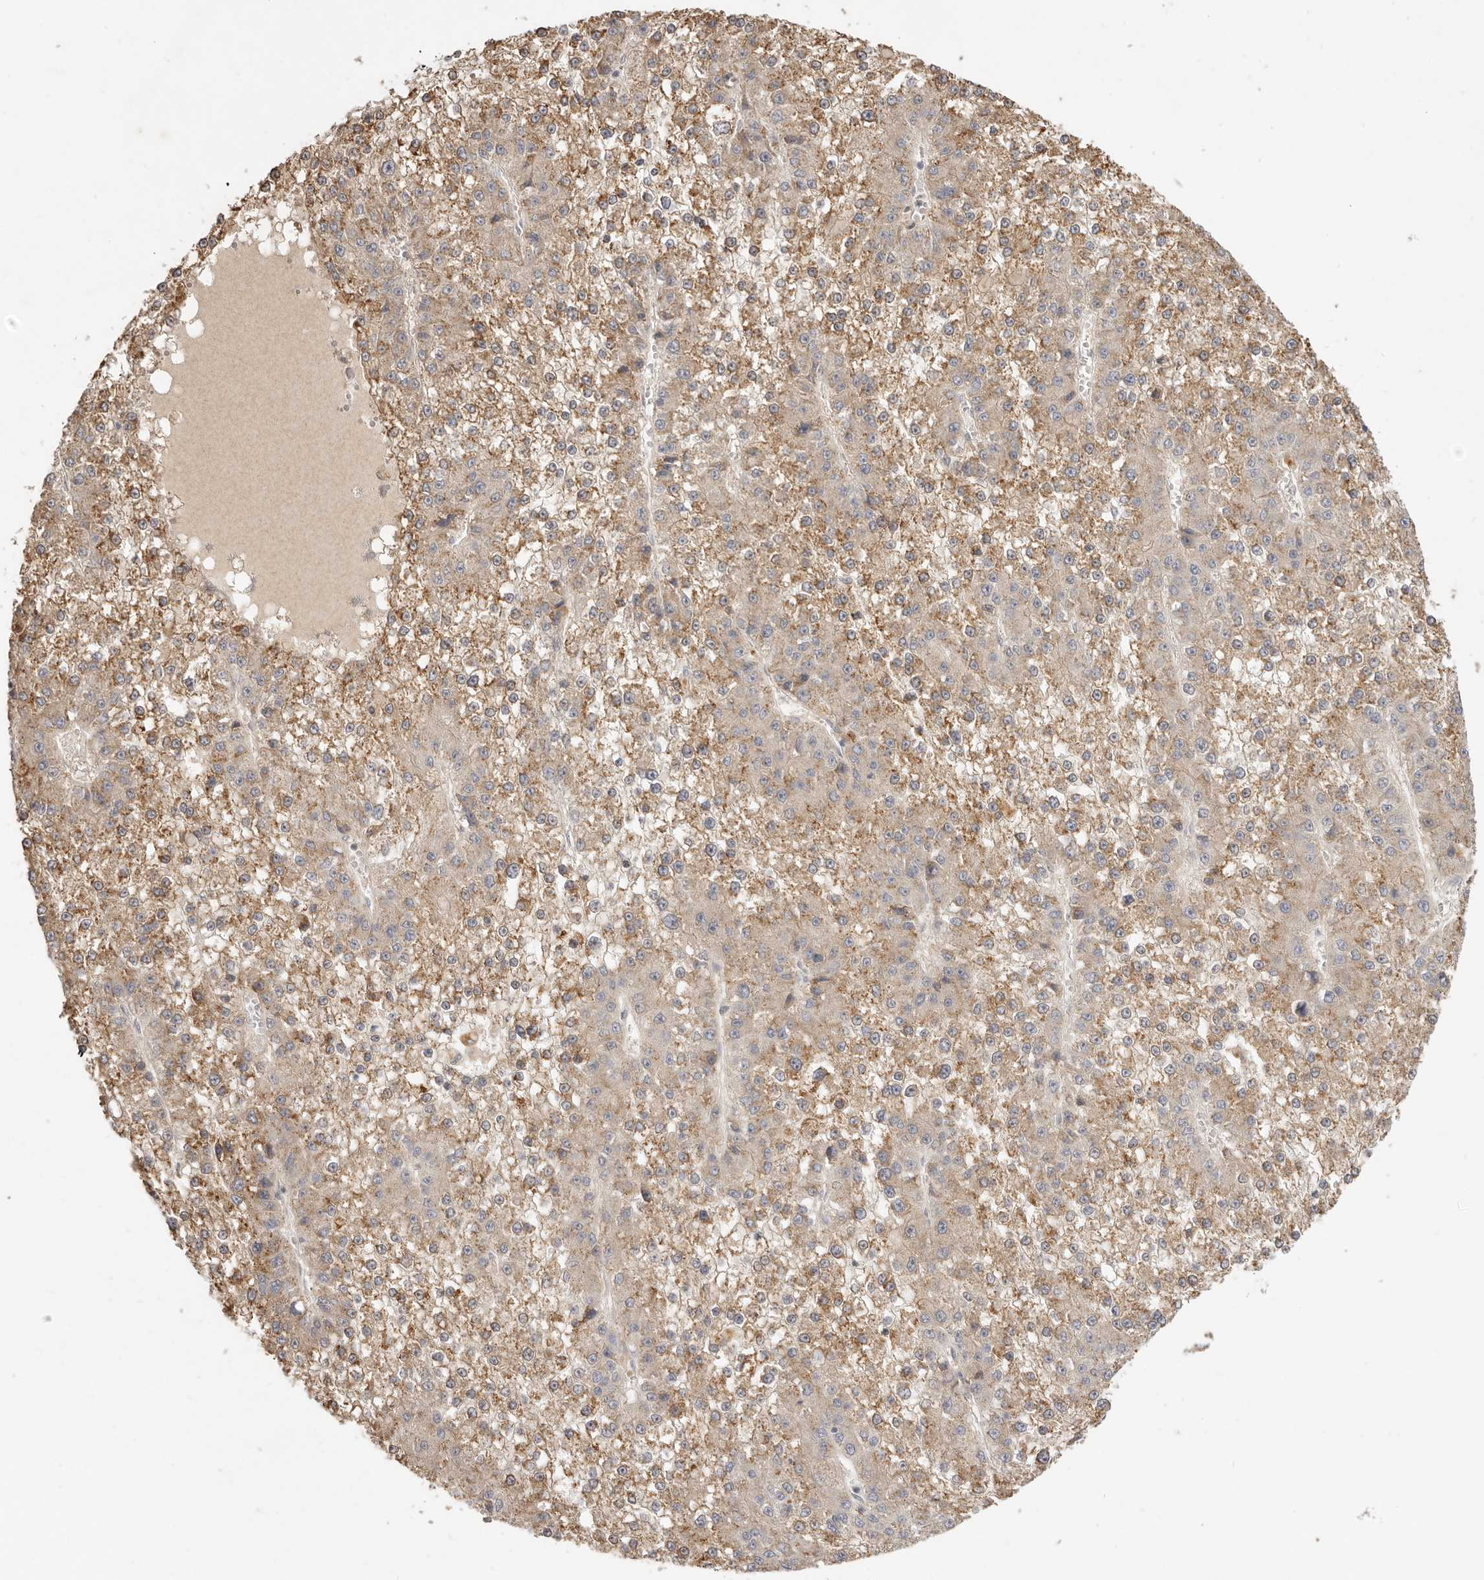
{"staining": {"intensity": "moderate", "quantity": ">75%", "location": "cytoplasmic/membranous"}, "tissue": "liver cancer", "cell_type": "Tumor cells", "image_type": "cancer", "snomed": [{"axis": "morphology", "description": "Carcinoma, Hepatocellular, NOS"}, {"axis": "topography", "description": "Liver"}], "caption": "Immunohistochemical staining of human liver cancer (hepatocellular carcinoma) demonstrates medium levels of moderate cytoplasmic/membranous protein positivity in approximately >75% of tumor cells. The staining is performed using DAB (3,3'-diaminobenzidine) brown chromogen to label protein expression. The nuclei are counter-stained blue using hematoxylin.", "gene": "ADAMTS9", "patient": {"sex": "female", "age": 73}}